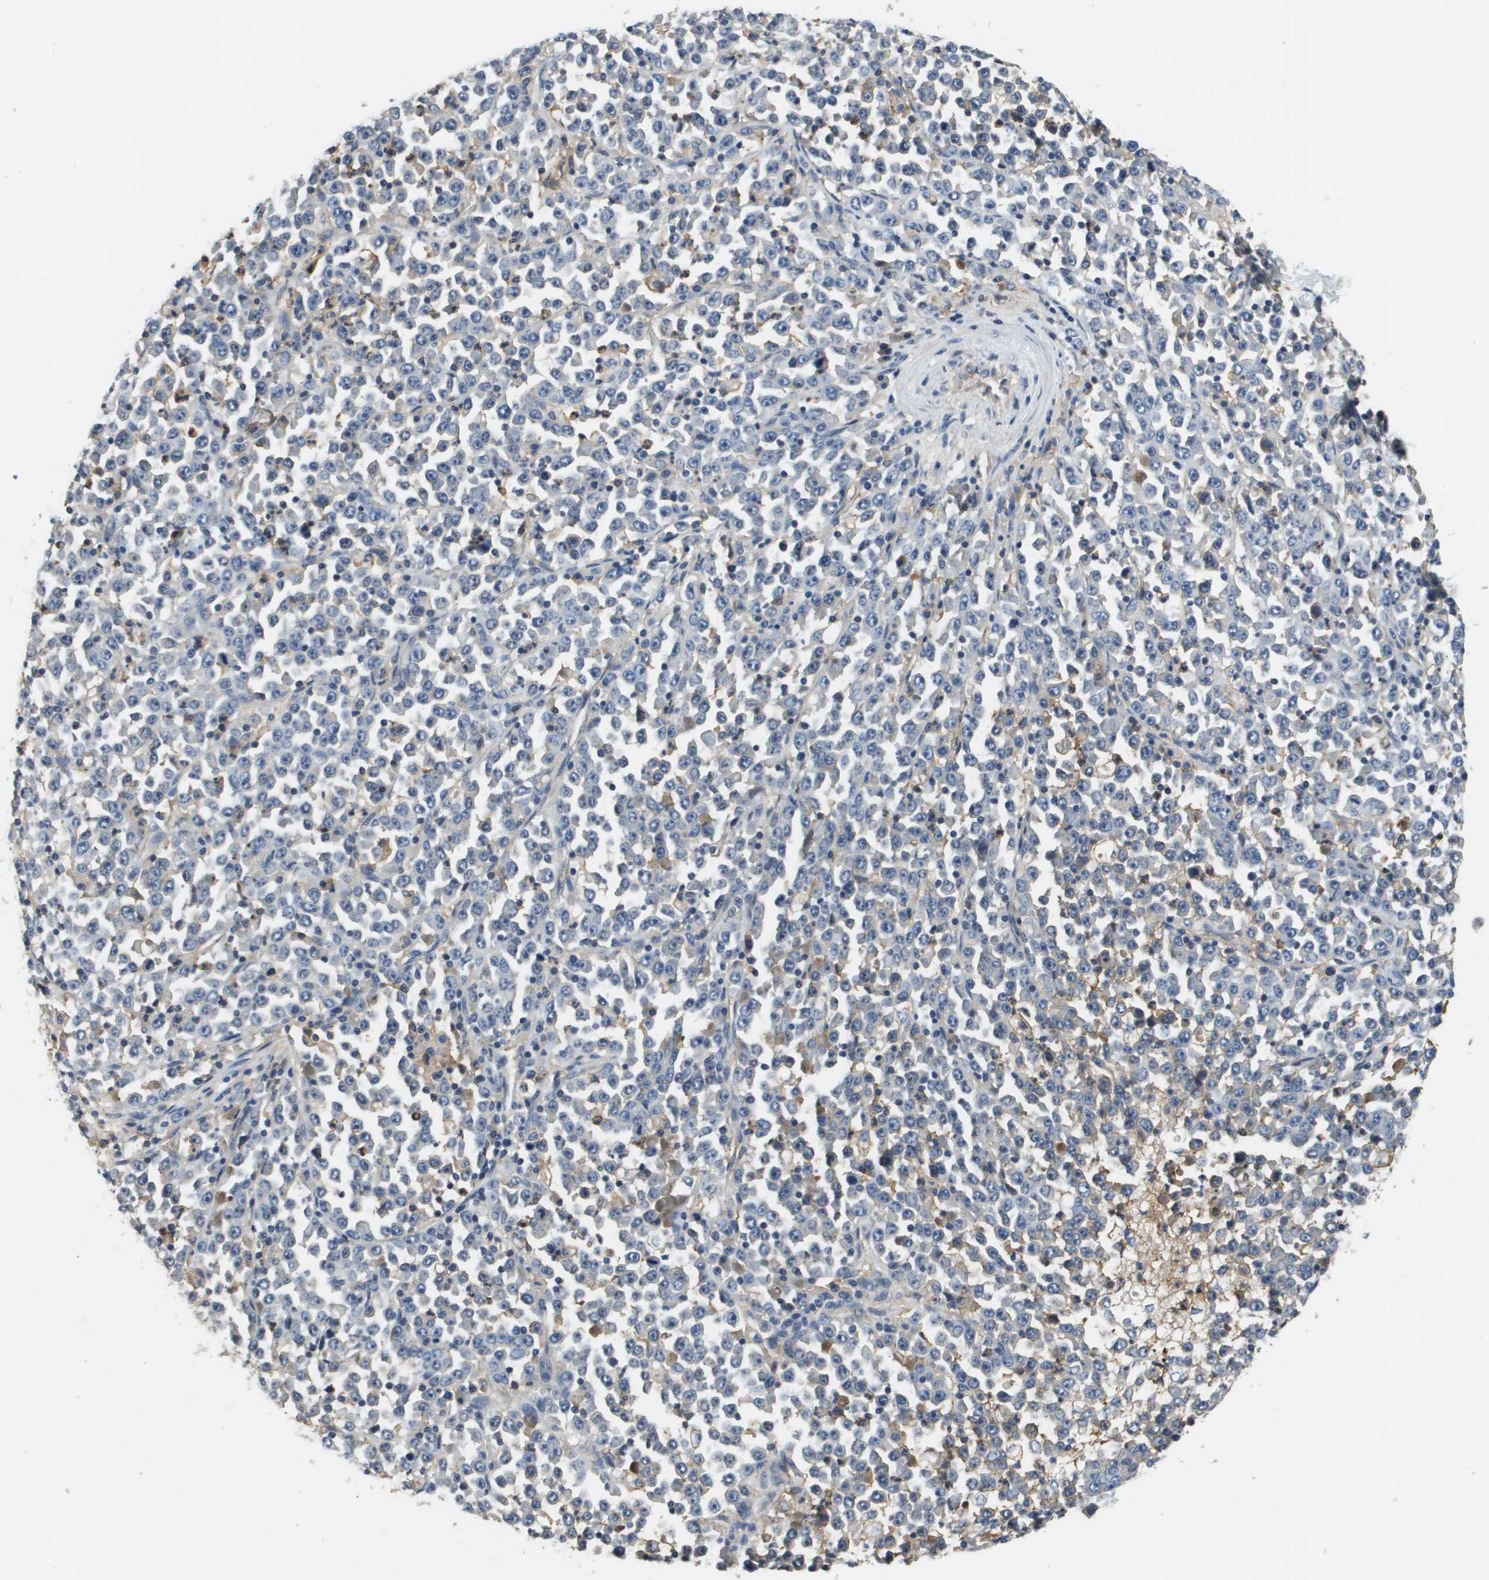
{"staining": {"intensity": "negative", "quantity": "none", "location": "none"}, "tissue": "stomach cancer", "cell_type": "Tumor cells", "image_type": "cancer", "snomed": [{"axis": "morphology", "description": "Normal tissue, NOS"}, {"axis": "morphology", "description": "Adenocarcinoma, NOS"}, {"axis": "topography", "description": "Stomach, upper"}, {"axis": "topography", "description": "Stomach"}], "caption": "DAB (3,3'-diaminobenzidine) immunohistochemical staining of human stomach cancer exhibits no significant staining in tumor cells. The staining is performed using DAB brown chromogen with nuclei counter-stained in using hematoxylin.", "gene": "SLC16A3", "patient": {"sex": "male", "age": 59}}